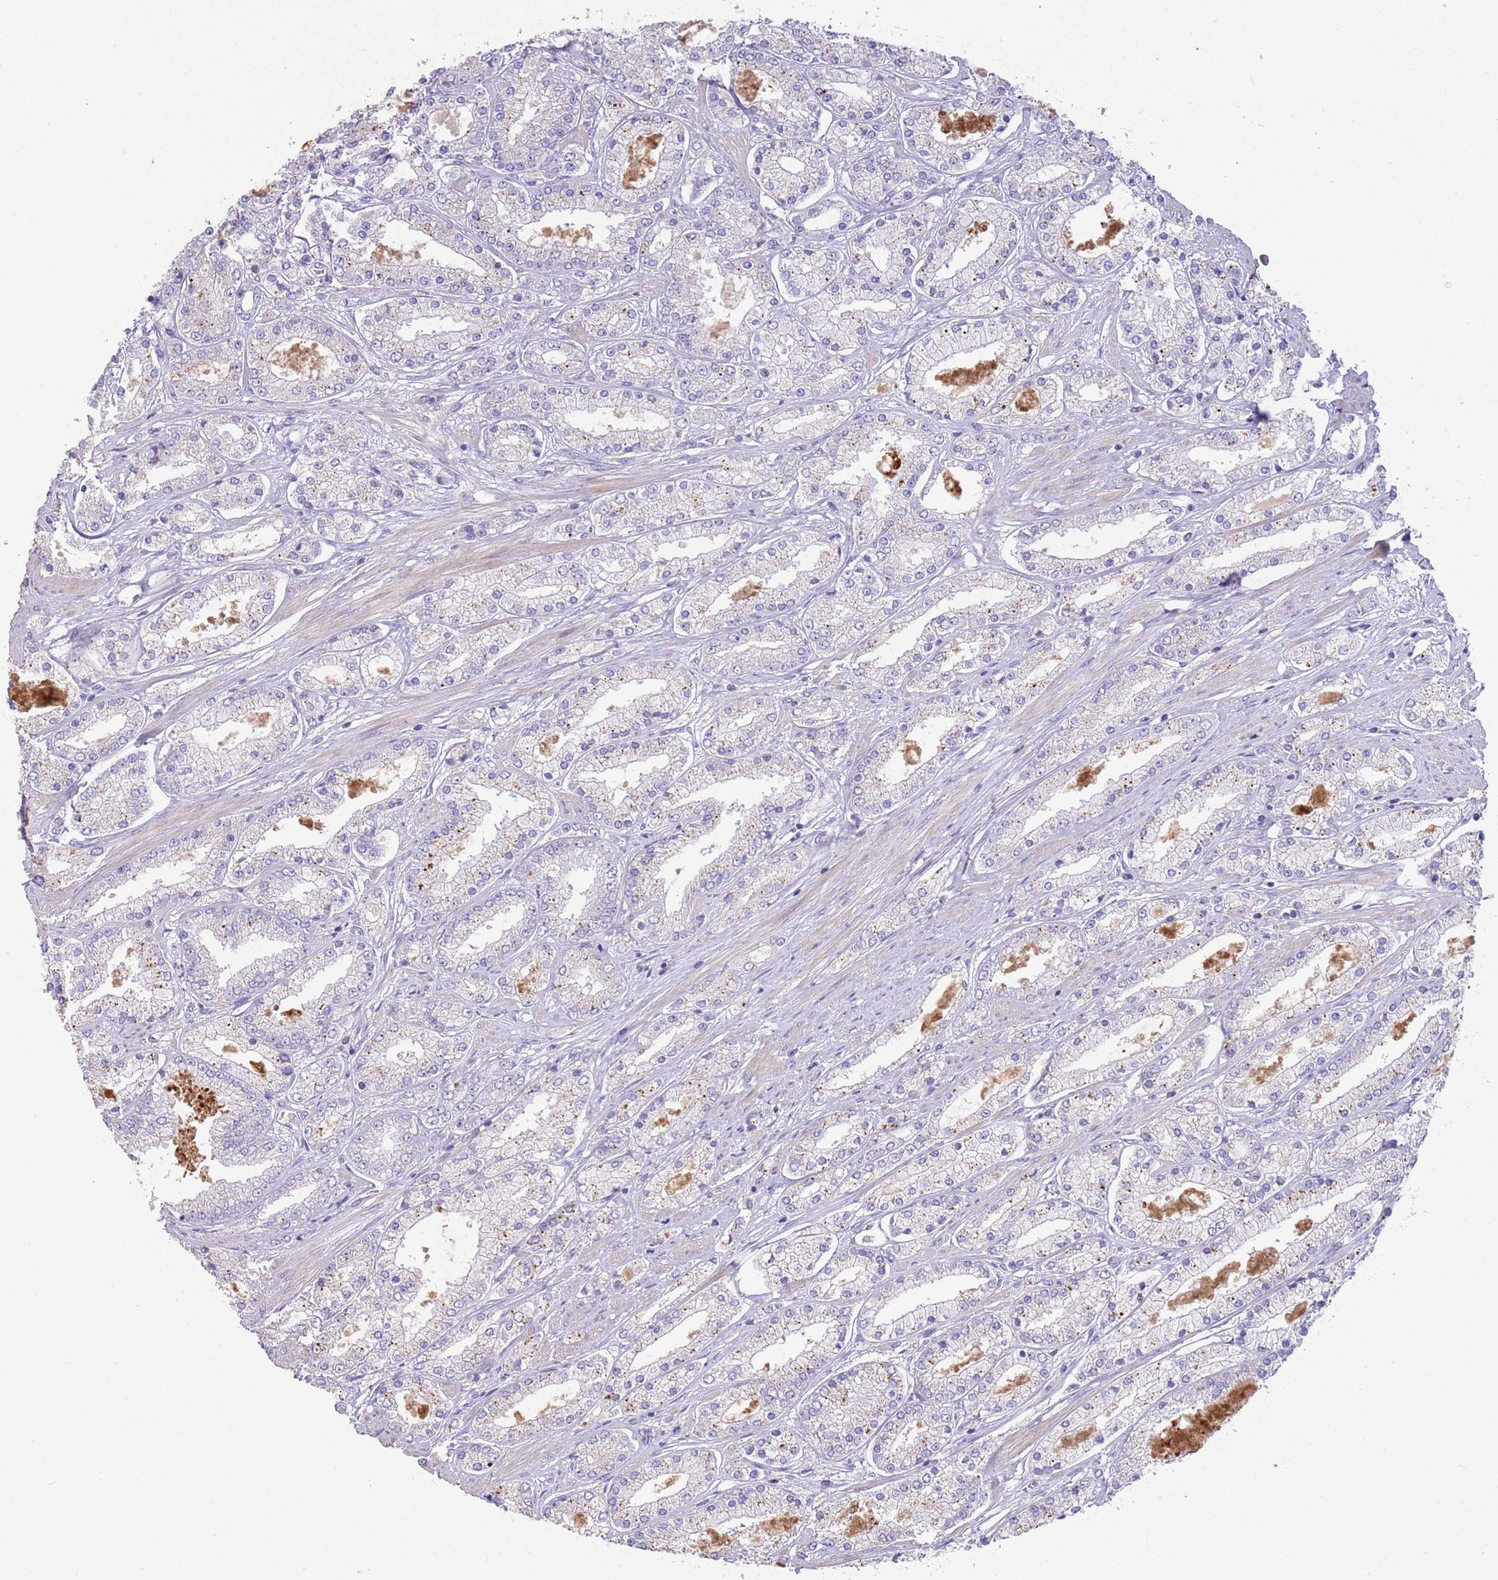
{"staining": {"intensity": "negative", "quantity": "none", "location": "none"}, "tissue": "prostate cancer", "cell_type": "Tumor cells", "image_type": "cancer", "snomed": [{"axis": "morphology", "description": "Adenocarcinoma, High grade"}, {"axis": "topography", "description": "Prostate"}], "caption": "The immunohistochemistry (IHC) histopathology image has no significant expression in tumor cells of high-grade adenocarcinoma (prostate) tissue.", "gene": "SFTPA1", "patient": {"sex": "male", "age": 69}}